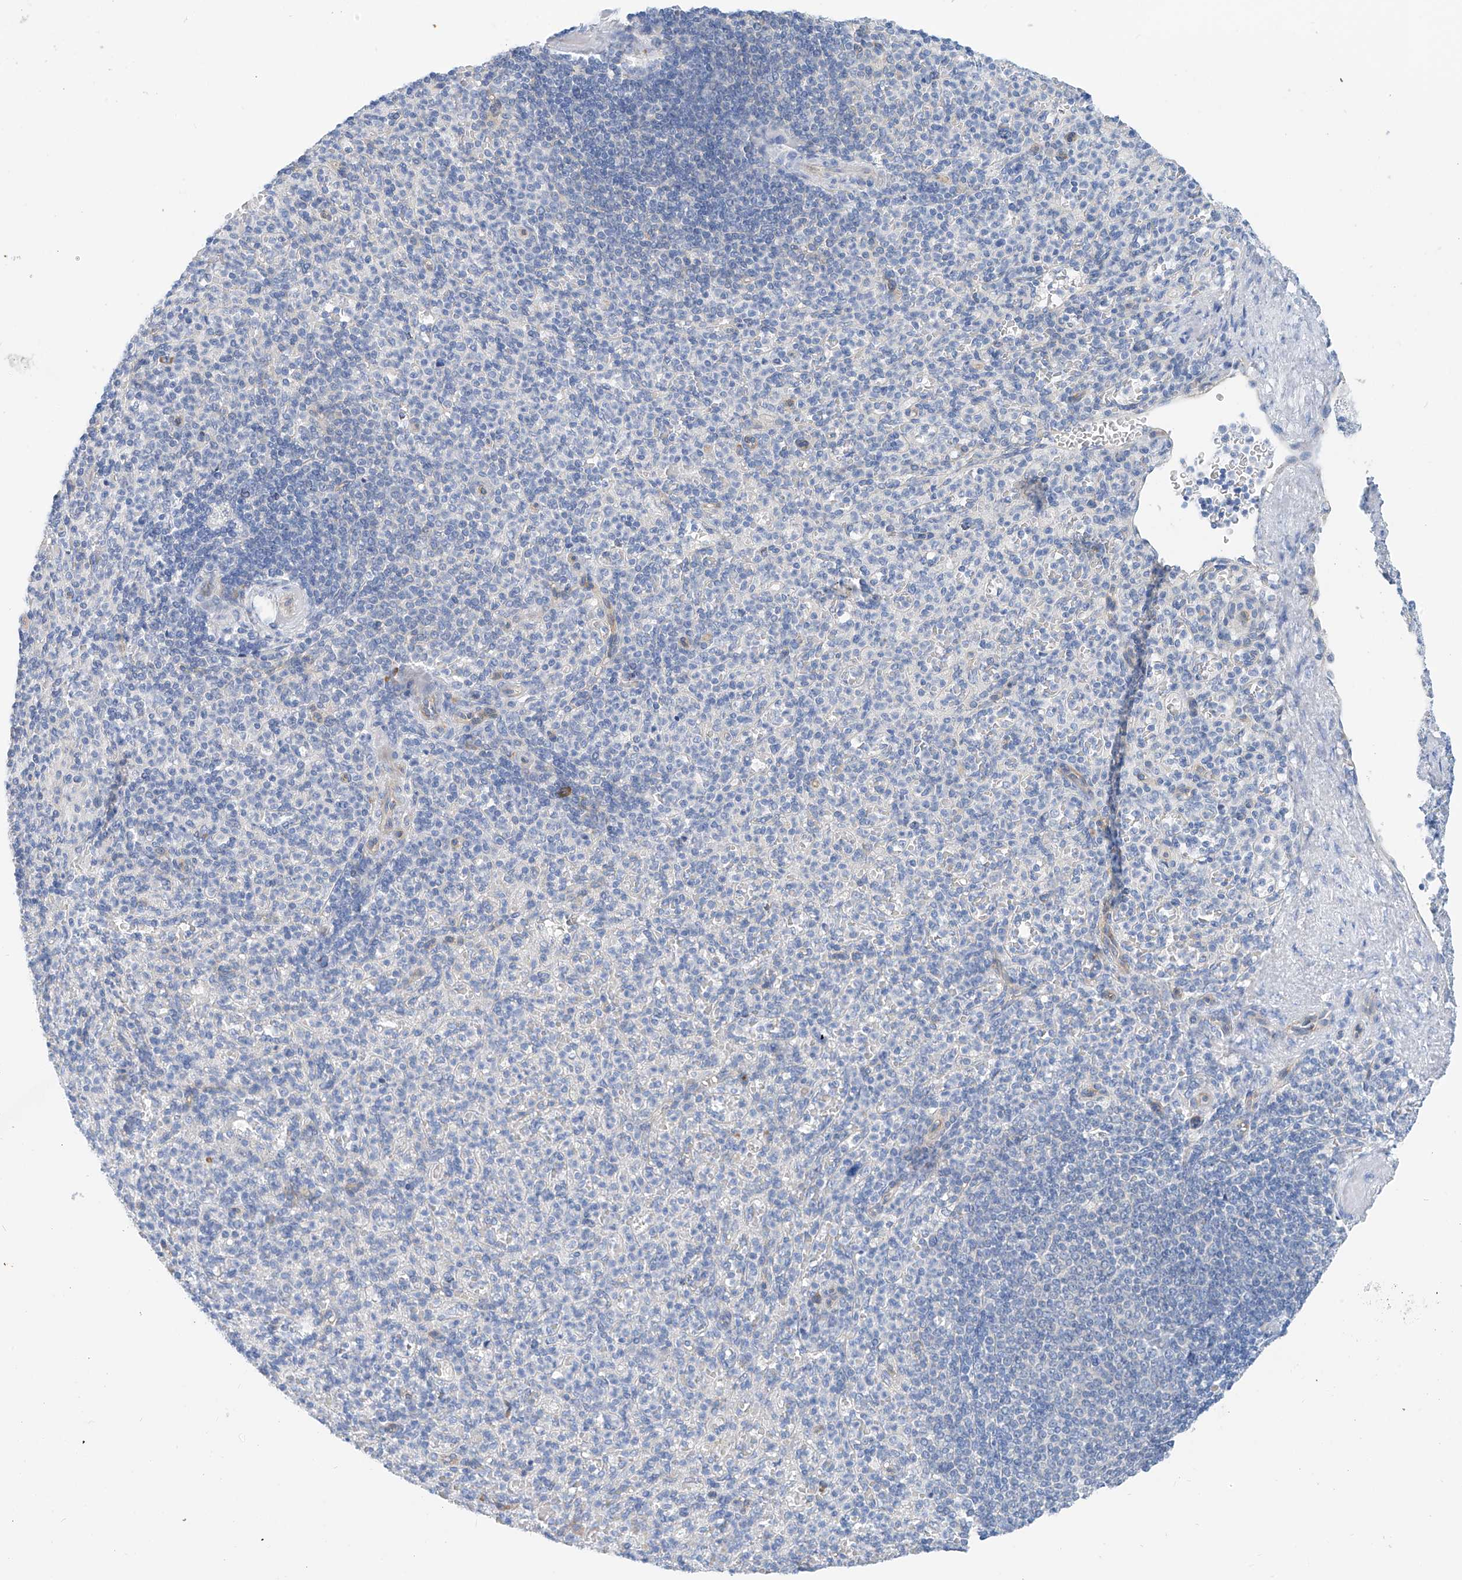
{"staining": {"intensity": "negative", "quantity": "none", "location": "none"}, "tissue": "spleen", "cell_type": "Cells in red pulp", "image_type": "normal", "snomed": [{"axis": "morphology", "description": "Normal tissue, NOS"}, {"axis": "topography", "description": "Spleen"}], "caption": "DAB (3,3'-diaminobenzidine) immunohistochemical staining of benign human spleen shows no significant positivity in cells in red pulp.", "gene": "PIK3C2B", "patient": {"sex": "female", "age": 74}}